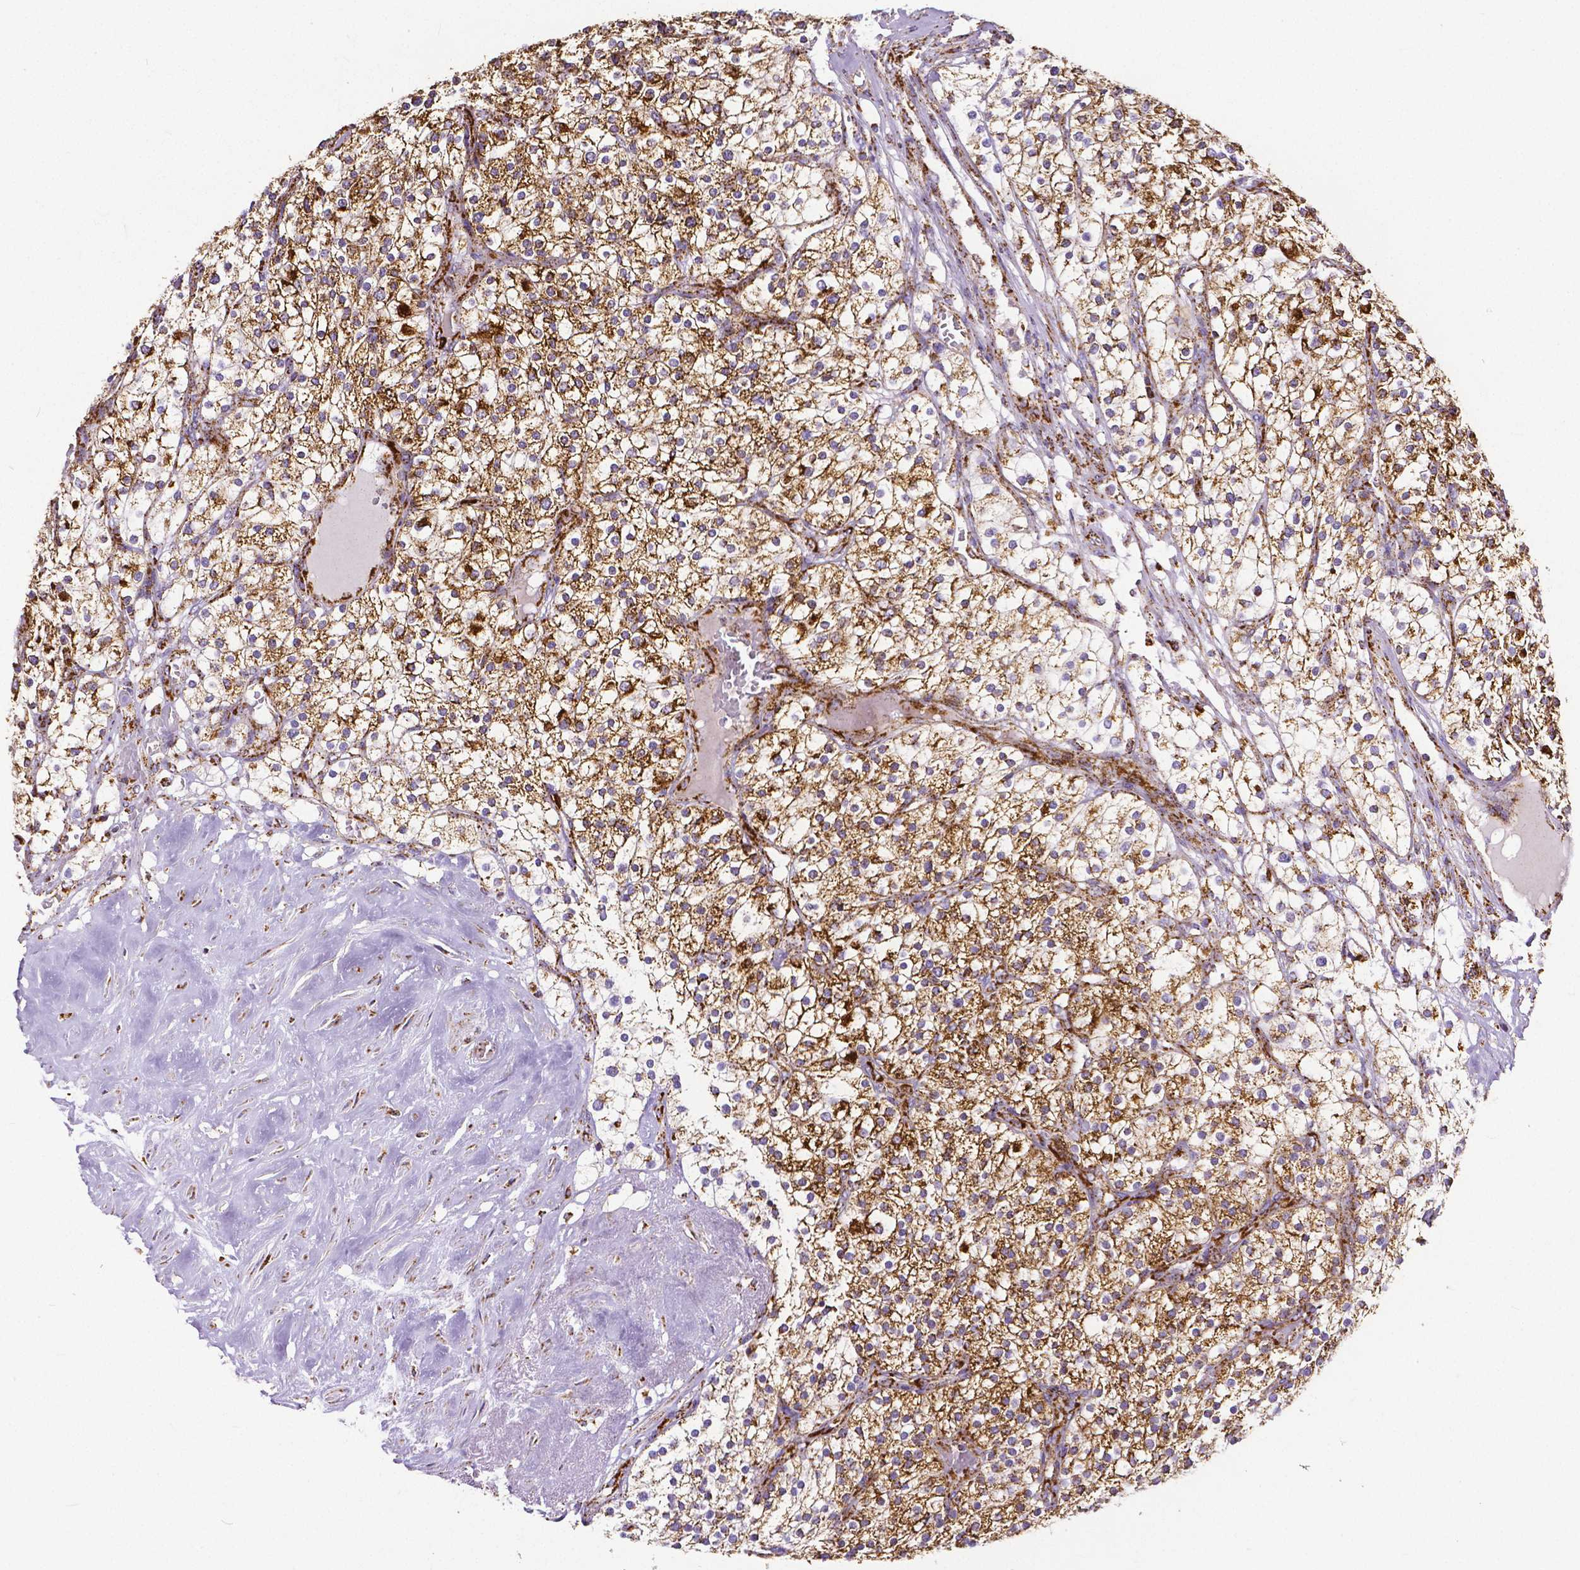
{"staining": {"intensity": "moderate", "quantity": ">75%", "location": "cytoplasmic/membranous"}, "tissue": "renal cancer", "cell_type": "Tumor cells", "image_type": "cancer", "snomed": [{"axis": "morphology", "description": "Adenocarcinoma, NOS"}, {"axis": "topography", "description": "Kidney"}], "caption": "Immunohistochemical staining of human renal cancer reveals moderate cytoplasmic/membranous protein staining in about >75% of tumor cells. The protein is stained brown, and the nuclei are stained in blue (DAB IHC with brightfield microscopy, high magnification).", "gene": "MACC1", "patient": {"sex": "male", "age": 80}}